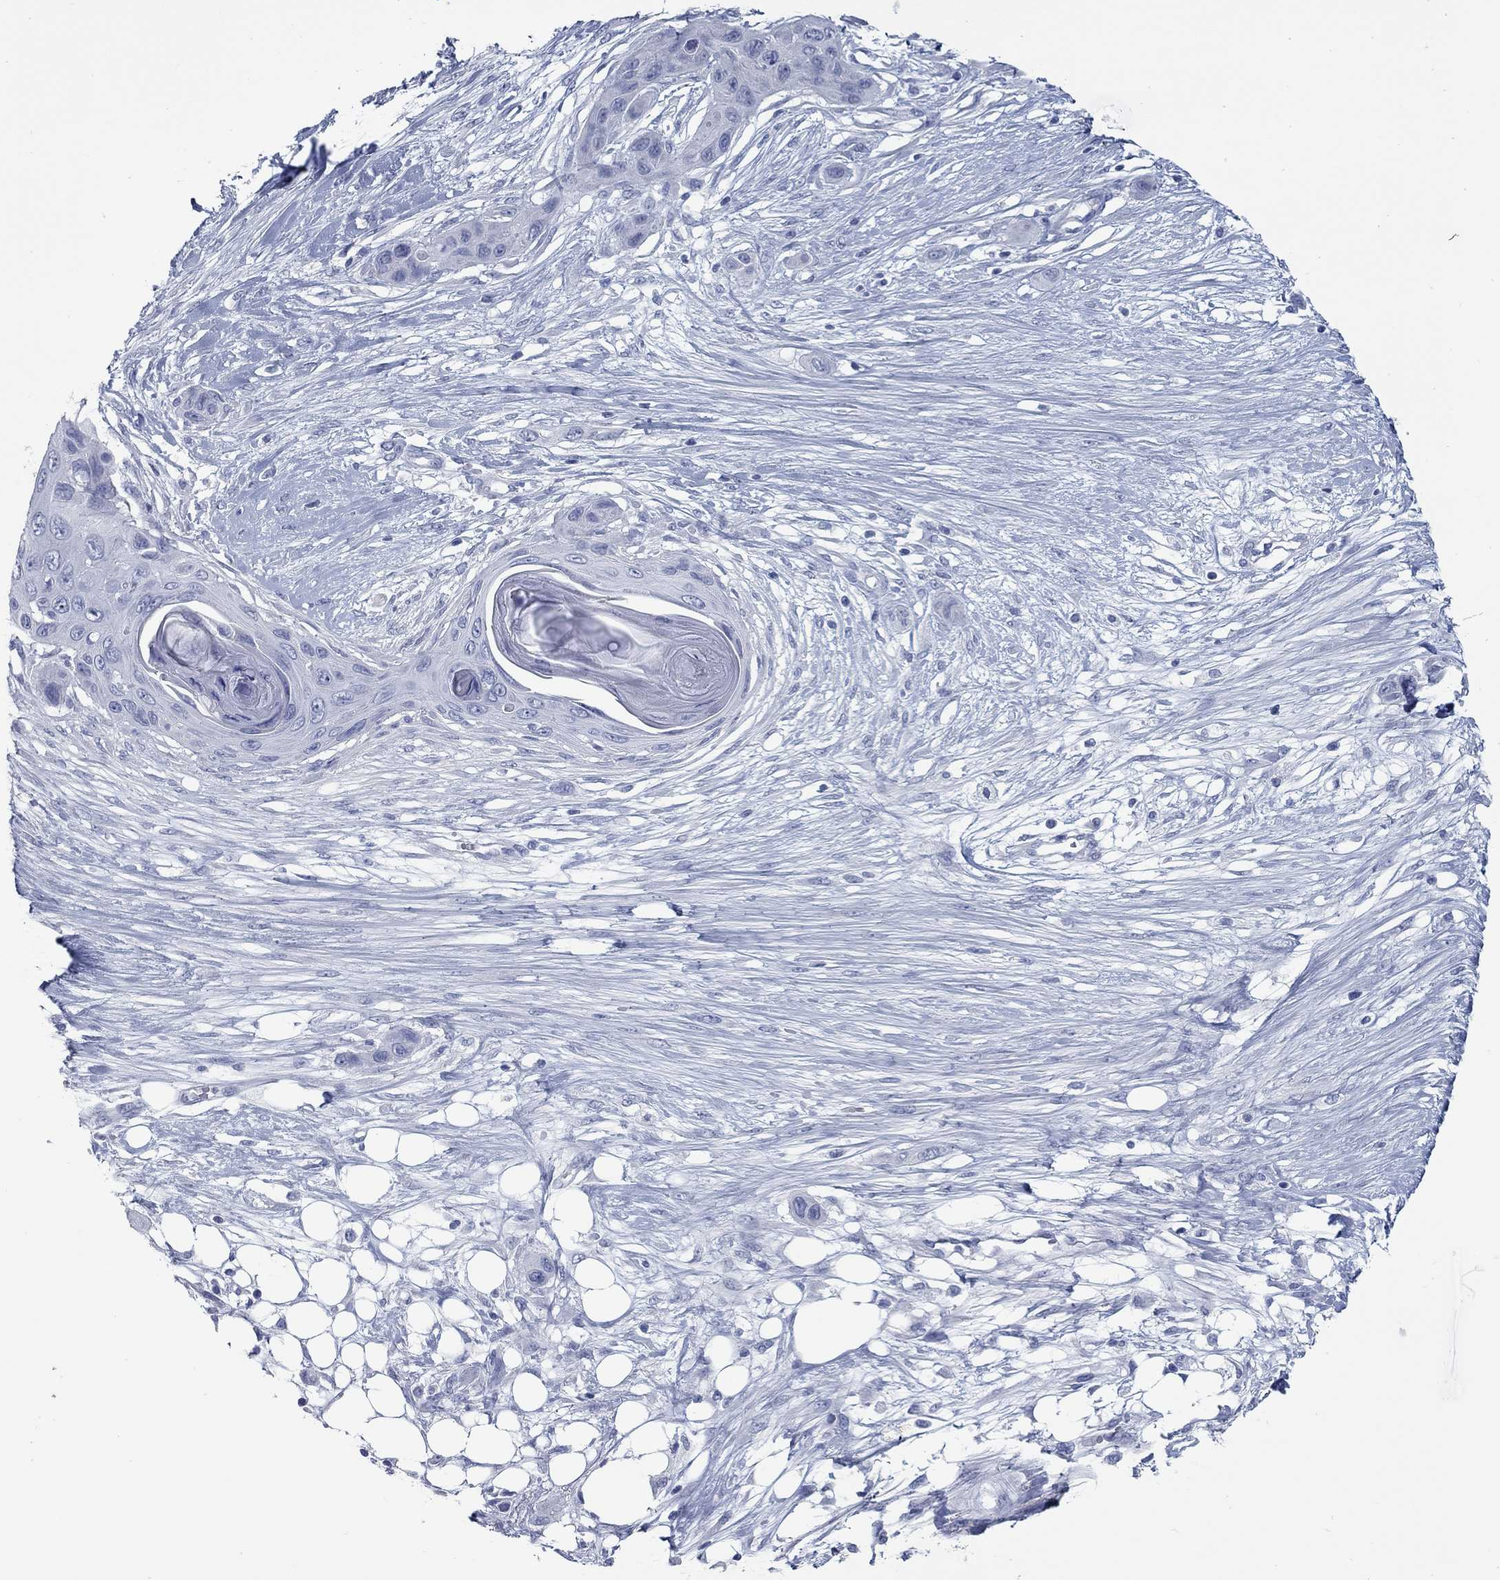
{"staining": {"intensity": "negative", "quantity": "none", "location": "none"}, "tissue": "skin cancer", "cell_type": "Tumor cells", "image_type": "cancer", "snomed": [{"axis": "morphology", "description": "Squamous cell carcinoma, NOS"}, {"axis": "topography", "description": "Skin"}], "caption": "The immunohistochemistry image has no significant staining in tumor cells of squamous cell carcinoma (skin) tissue.", "gene": "KIRREL2", "patient": {"sex": "male", "age": 79}}